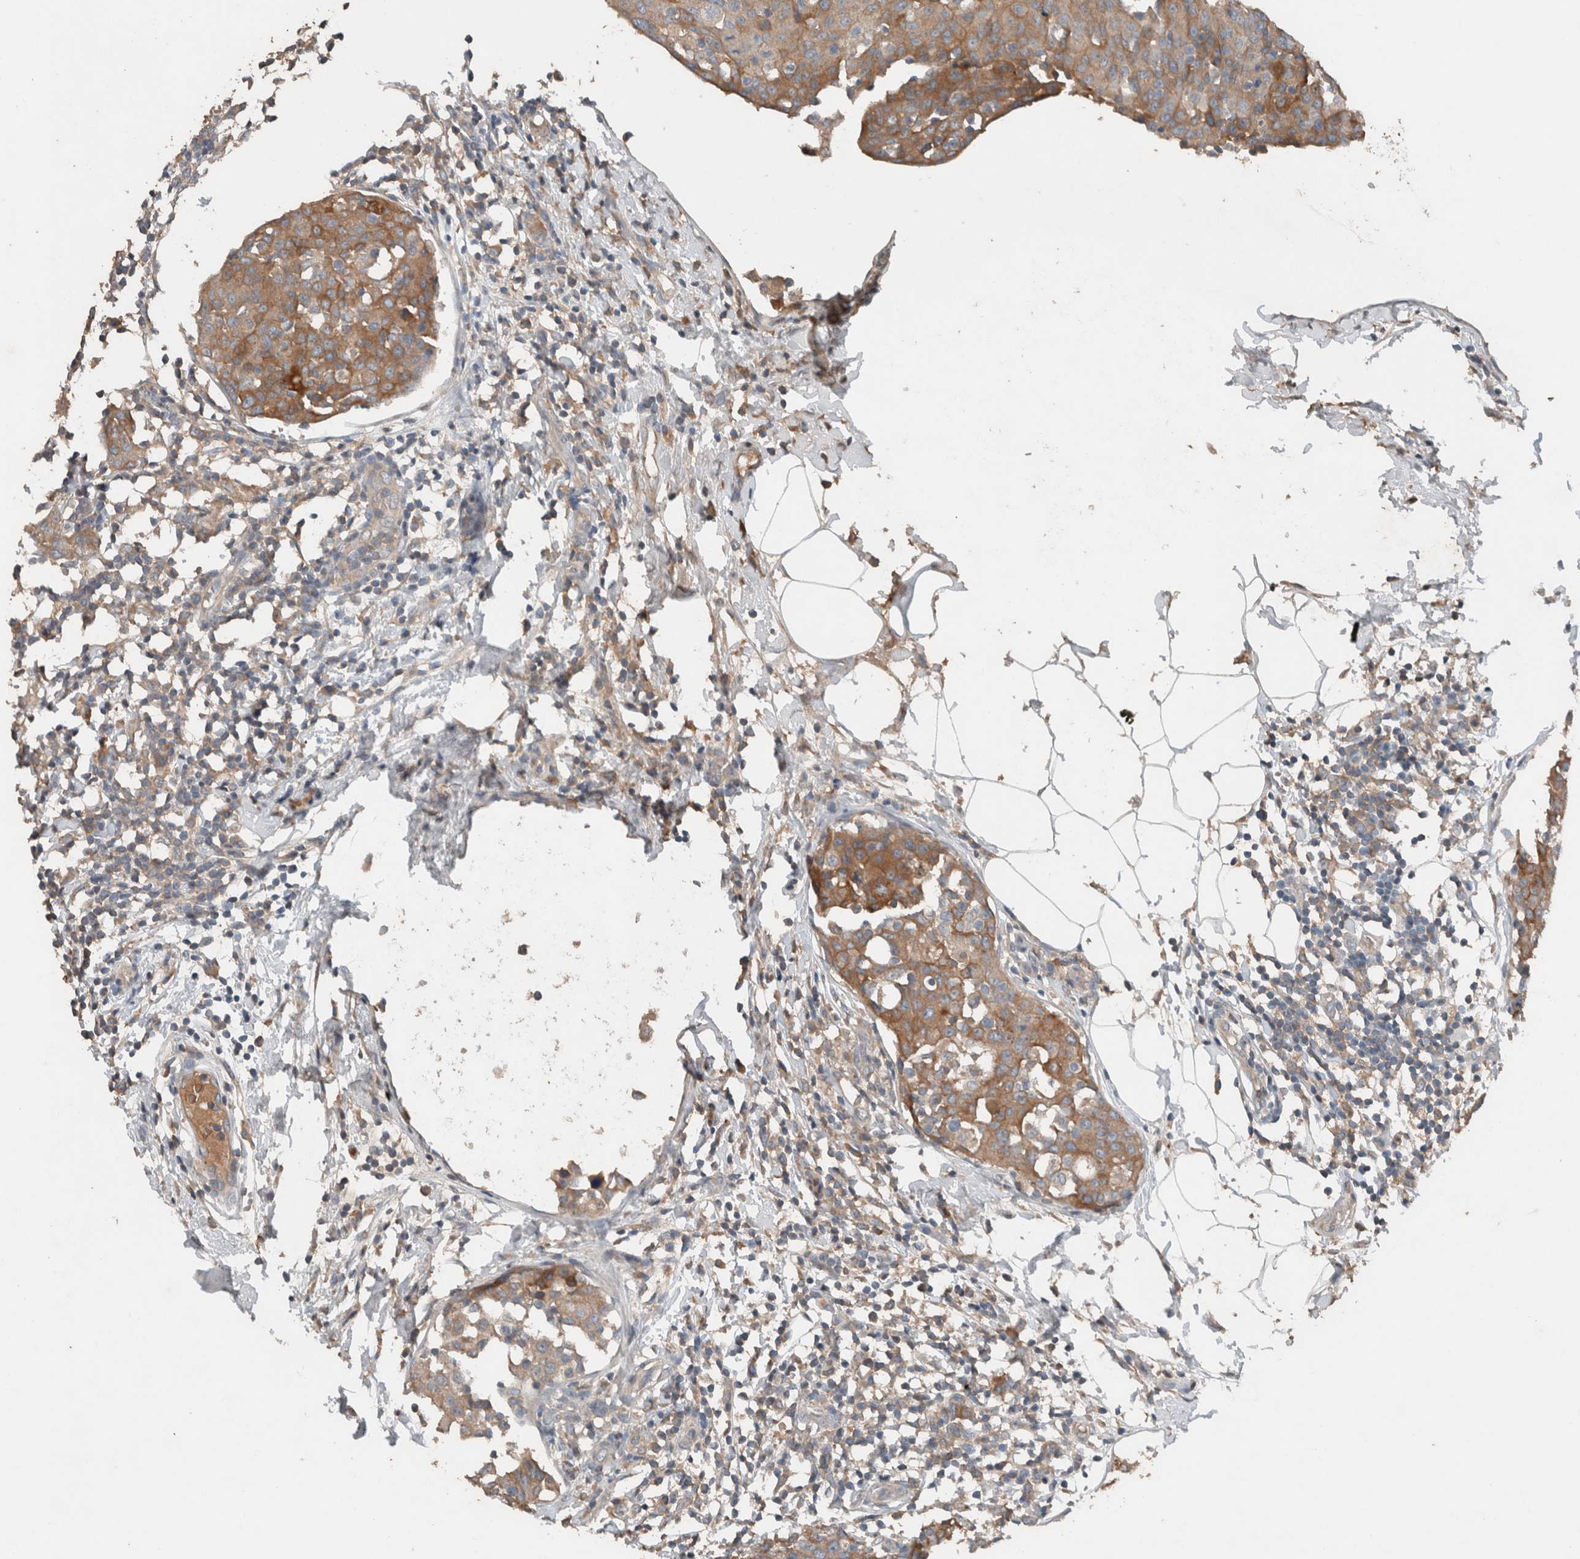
{"staining": {"intensity": "moderate", "quantity": ">75%", "location": "cytoplasmic/membranous"}, "tissue": "breast cancer", "cell_type": "Tumor cells", "image_type": "cancer", "snomed": [{"axis": "morphology", "description": "Normal tissue, NOS"}, {"axis": "morphology", "description": "Duct carcinoma"}, {"axis": "topography", "description": "Breast"}], "caption": "DAB immunohistochemical staining of human breast invasive ductal carcinoma displays moderate cytoplasmic/membranous protein positivity in approximately >75% of tumor cells.", "gene": "UGCG", "patient": {"sex": "female", "age": 37}}